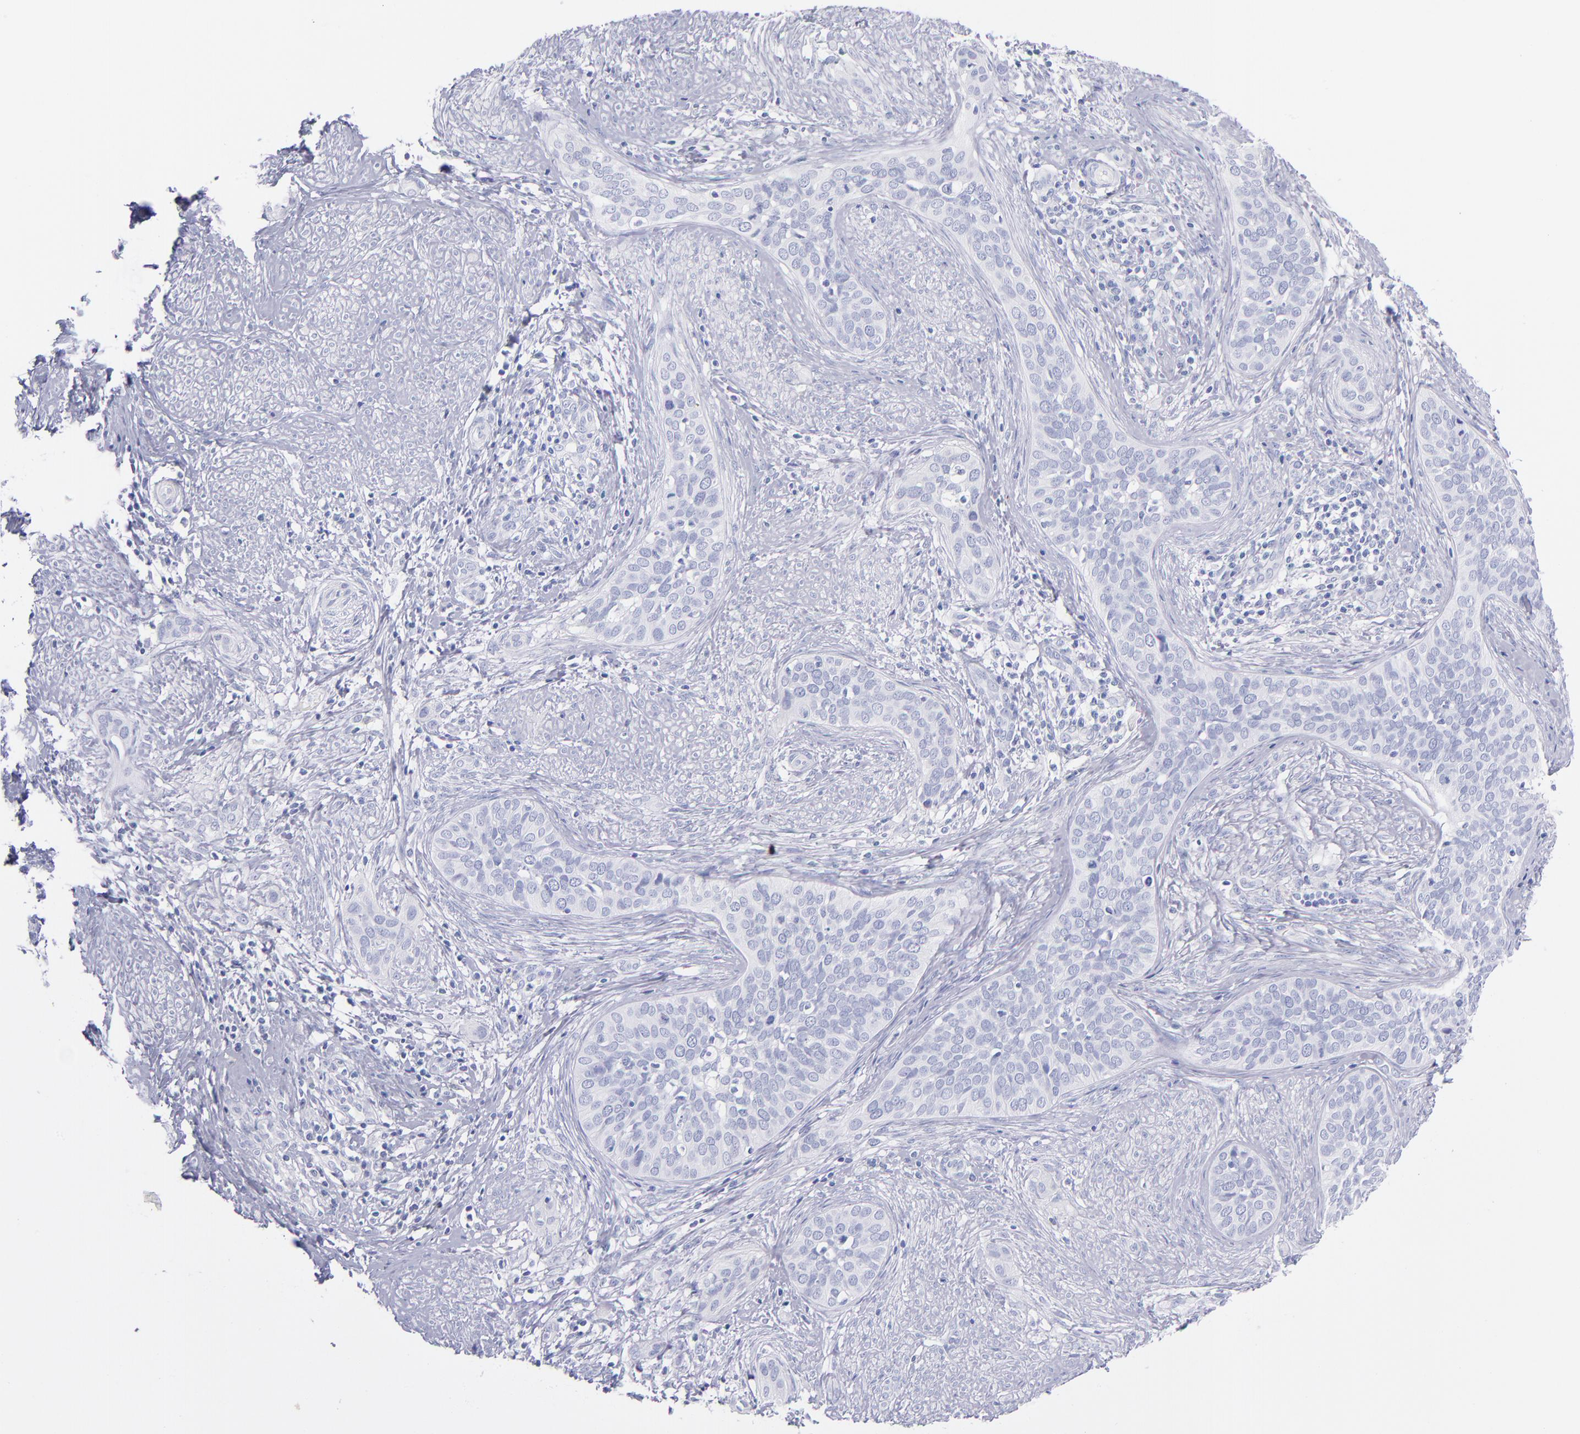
{"staining": {"intensity": "negative", "quantity": "none", "location": "none"}, "tissue": "cervical cancer", "cell_type": "Tumor cells", "image_type": "cancer", "snomed": [{"axis": "morphology", "description": "Squamous cell carcinoma, NOS"}, {"axis": "topography", "description": "Cervix"}], "caption": "This photomicrograph is of cervical cancer (squamous cell carcinoma) stained with IHC to label a protein in brown with the nuclei are counter-stained blue. There is no positivity in tumor cells.", "gene": "HP", "patient": {"sex": "female", "age": 31}}